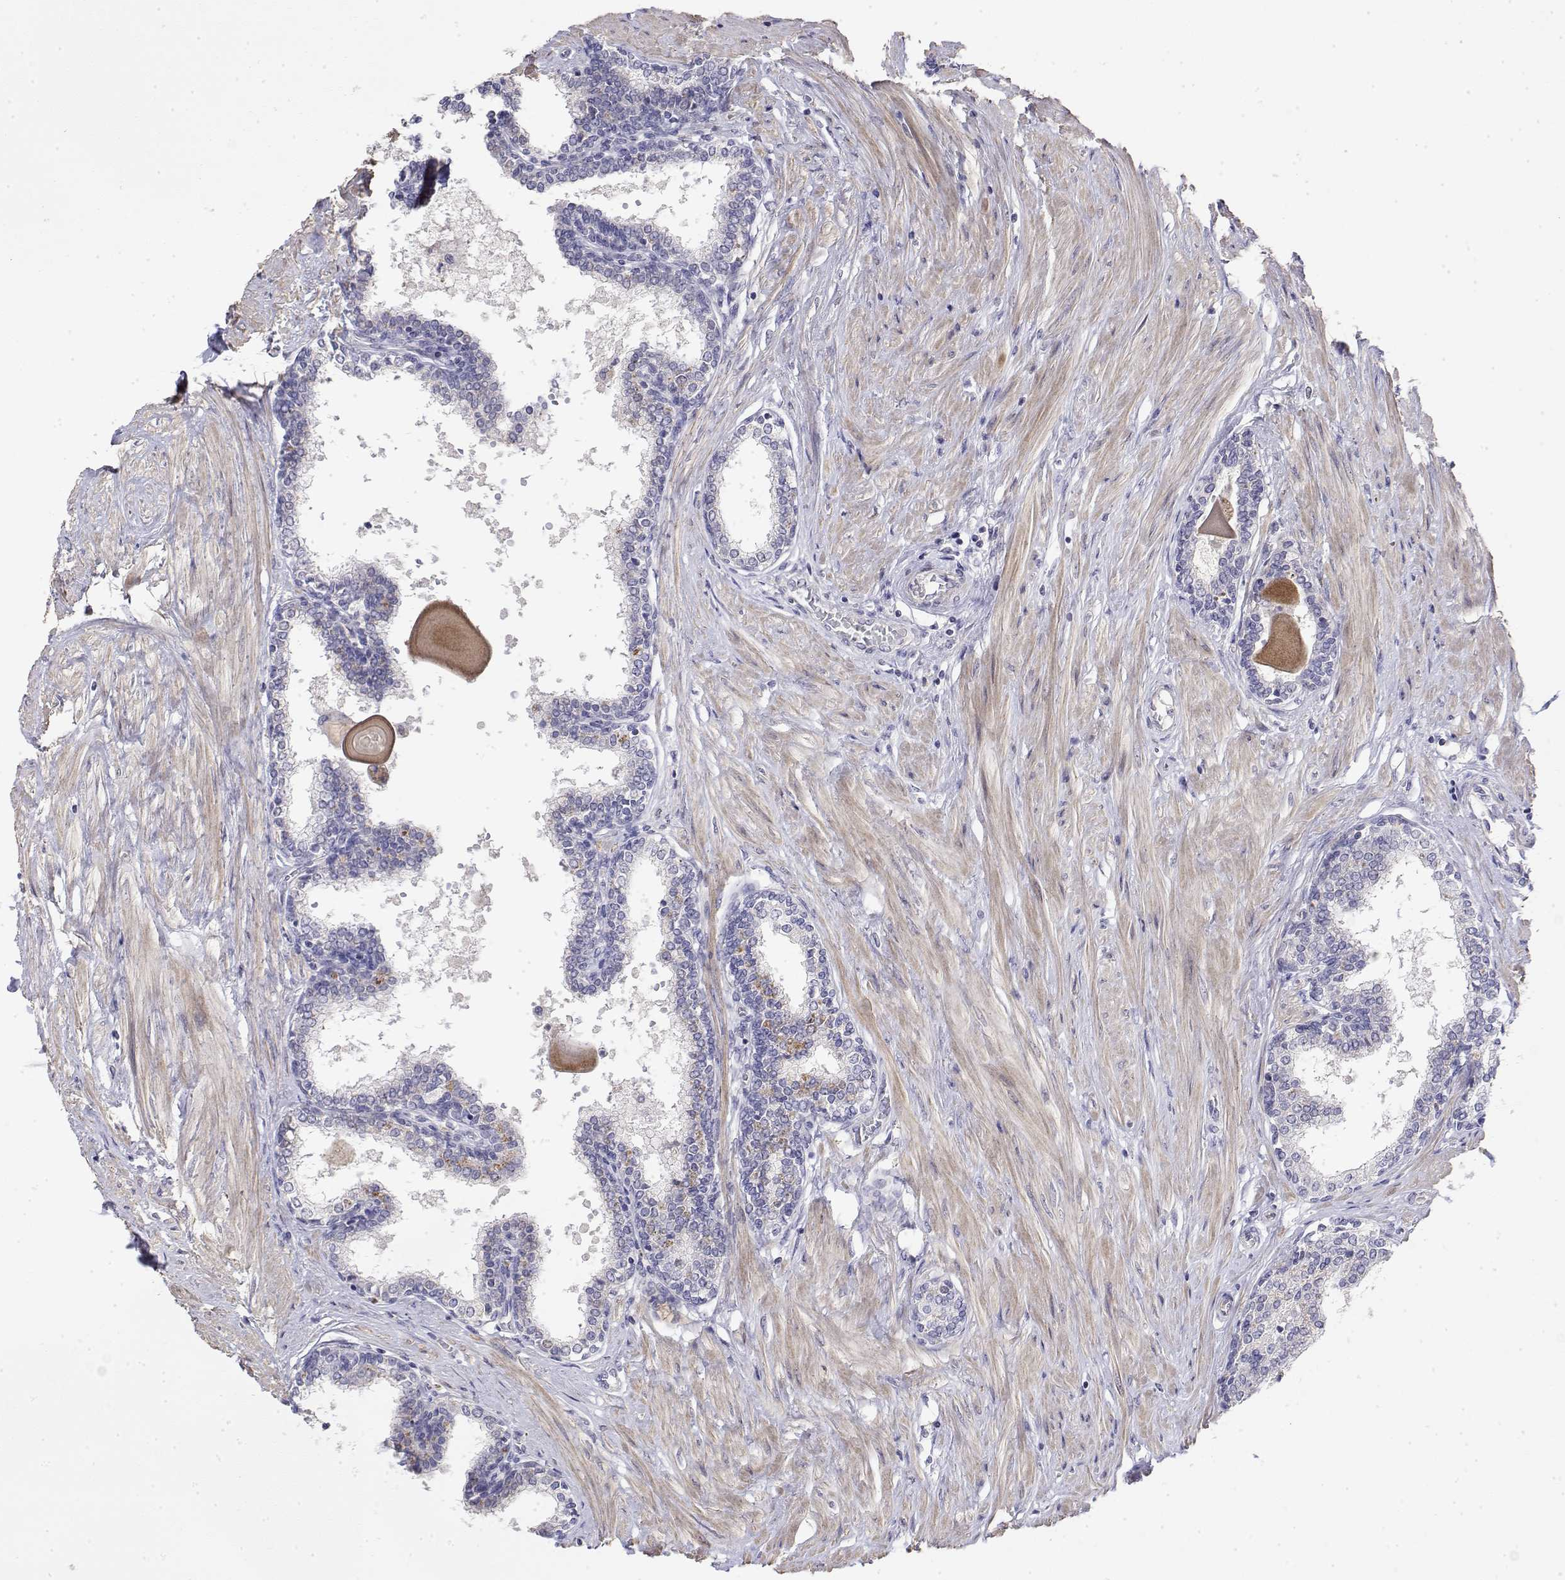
{"staining": {"intensity": "moderate", "quantity": "<25%", "location": "cytoplasmic/membranous"}, "tissue": "prostate", "cell_type": "Glandular cells", "image_type": "normal", "snomed": [{"axis": "morphology", "description": "Normal tissue, NOS"}, {"axis": "topography", "description": "Prostate"}], "caption": "A brown stain labels moderate cytoplasmic/membranous expression of a protein in glandular cells of unremarkable prostate.", "gene": "GGACT", "patient": {"sex": "male", "age": 55}}